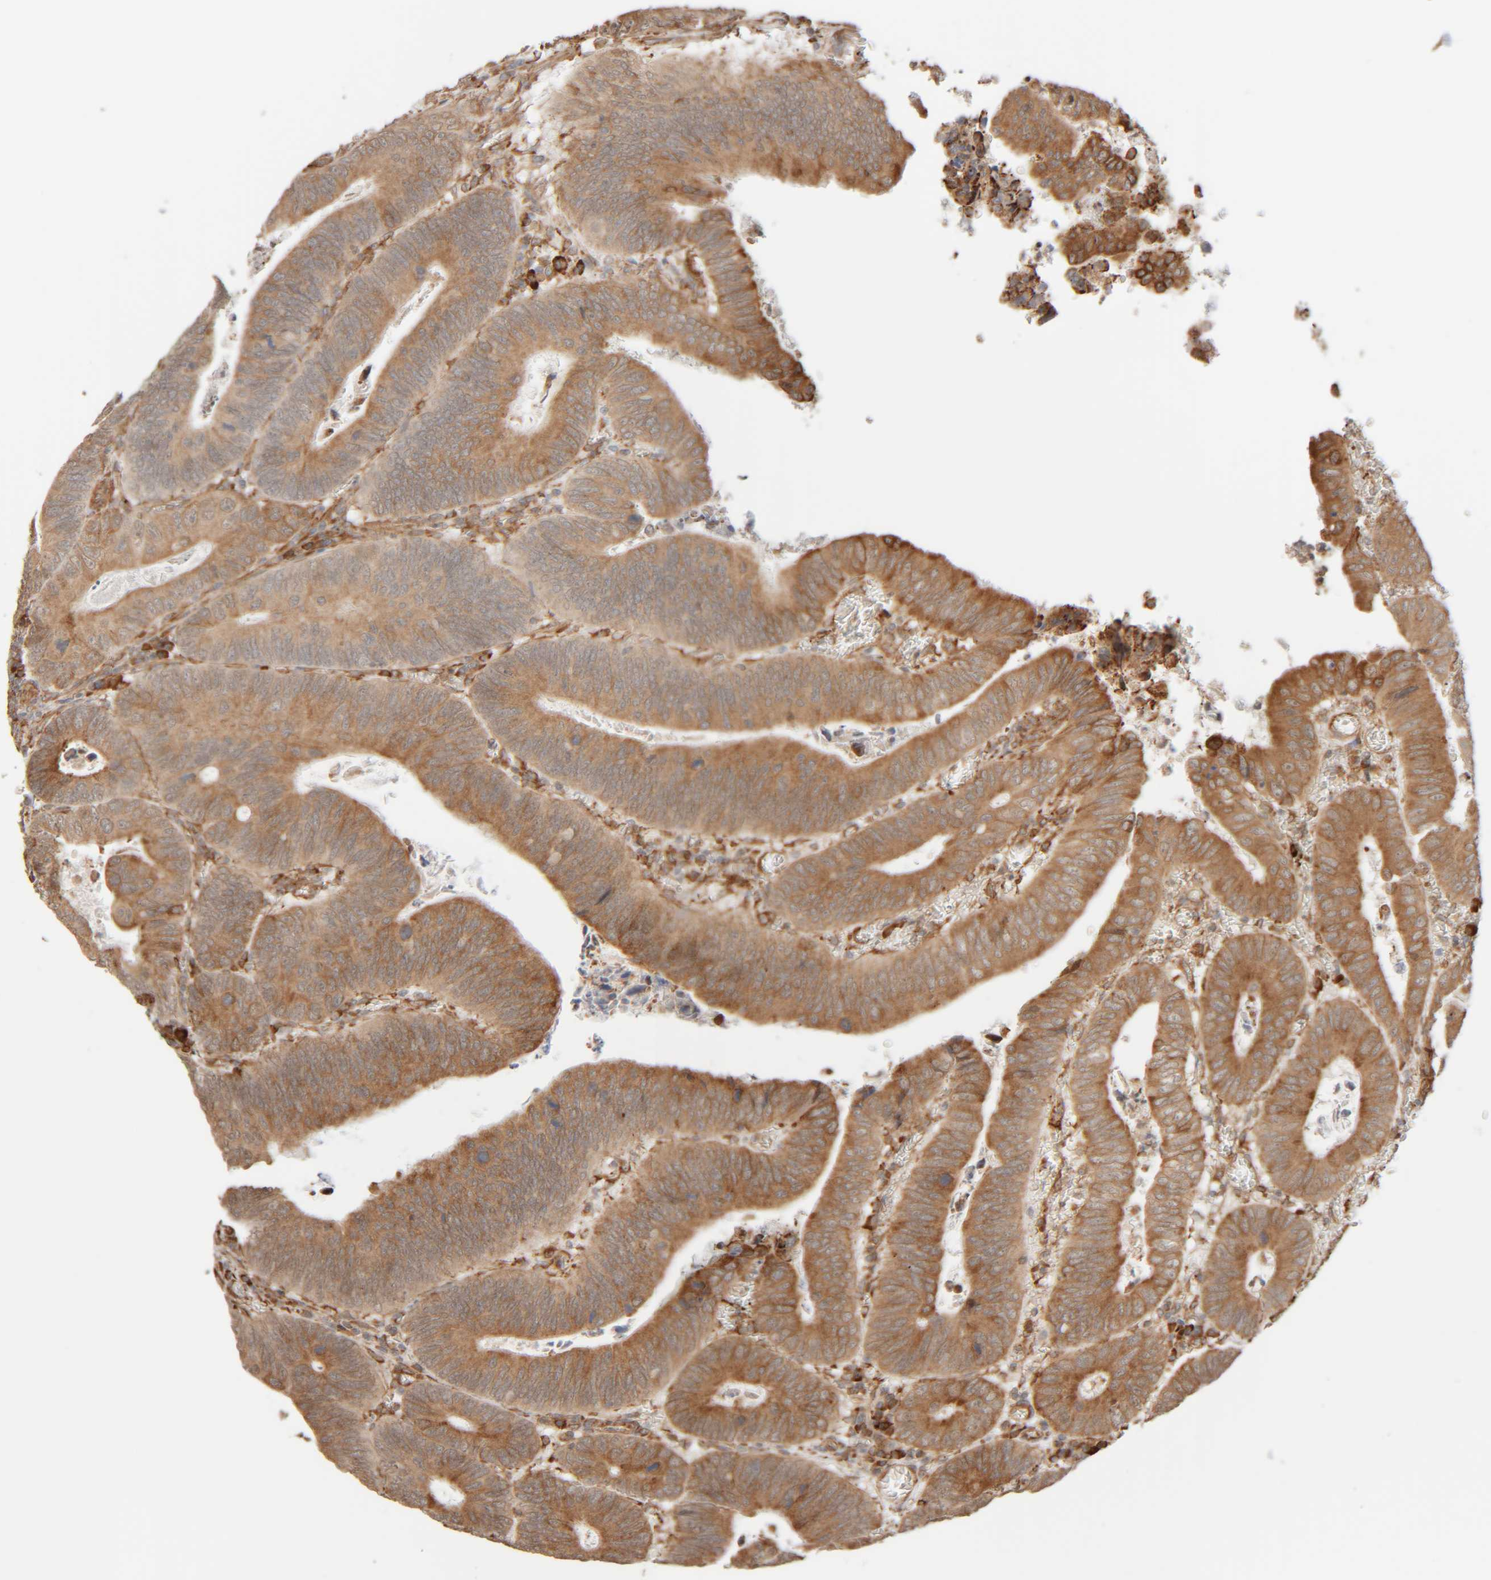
{"staining": {"intensity": "moderate", "quantity": ">75%", "location": "cytoplasmic/membranous"}, "tissue": "colorectal cancer", "cell_type": "Tumor cells", "image_type": "cancer", "snomed": [{"axis": "morphology", "description": "Inflammation, NOS"}, {"axis": "morphology", "description": "Adenocarcinoma, NOS"}, {"axis": "topography", "description": "Colon"}], "caption": "Immunohistochemical staining of human colorectal cancer reveals medium levels of moderate cytoplasmic/membranous staining in about >75% of tumor cells.", "gene": "INTS1", "patient": {"sex": "male", "age": 72}}